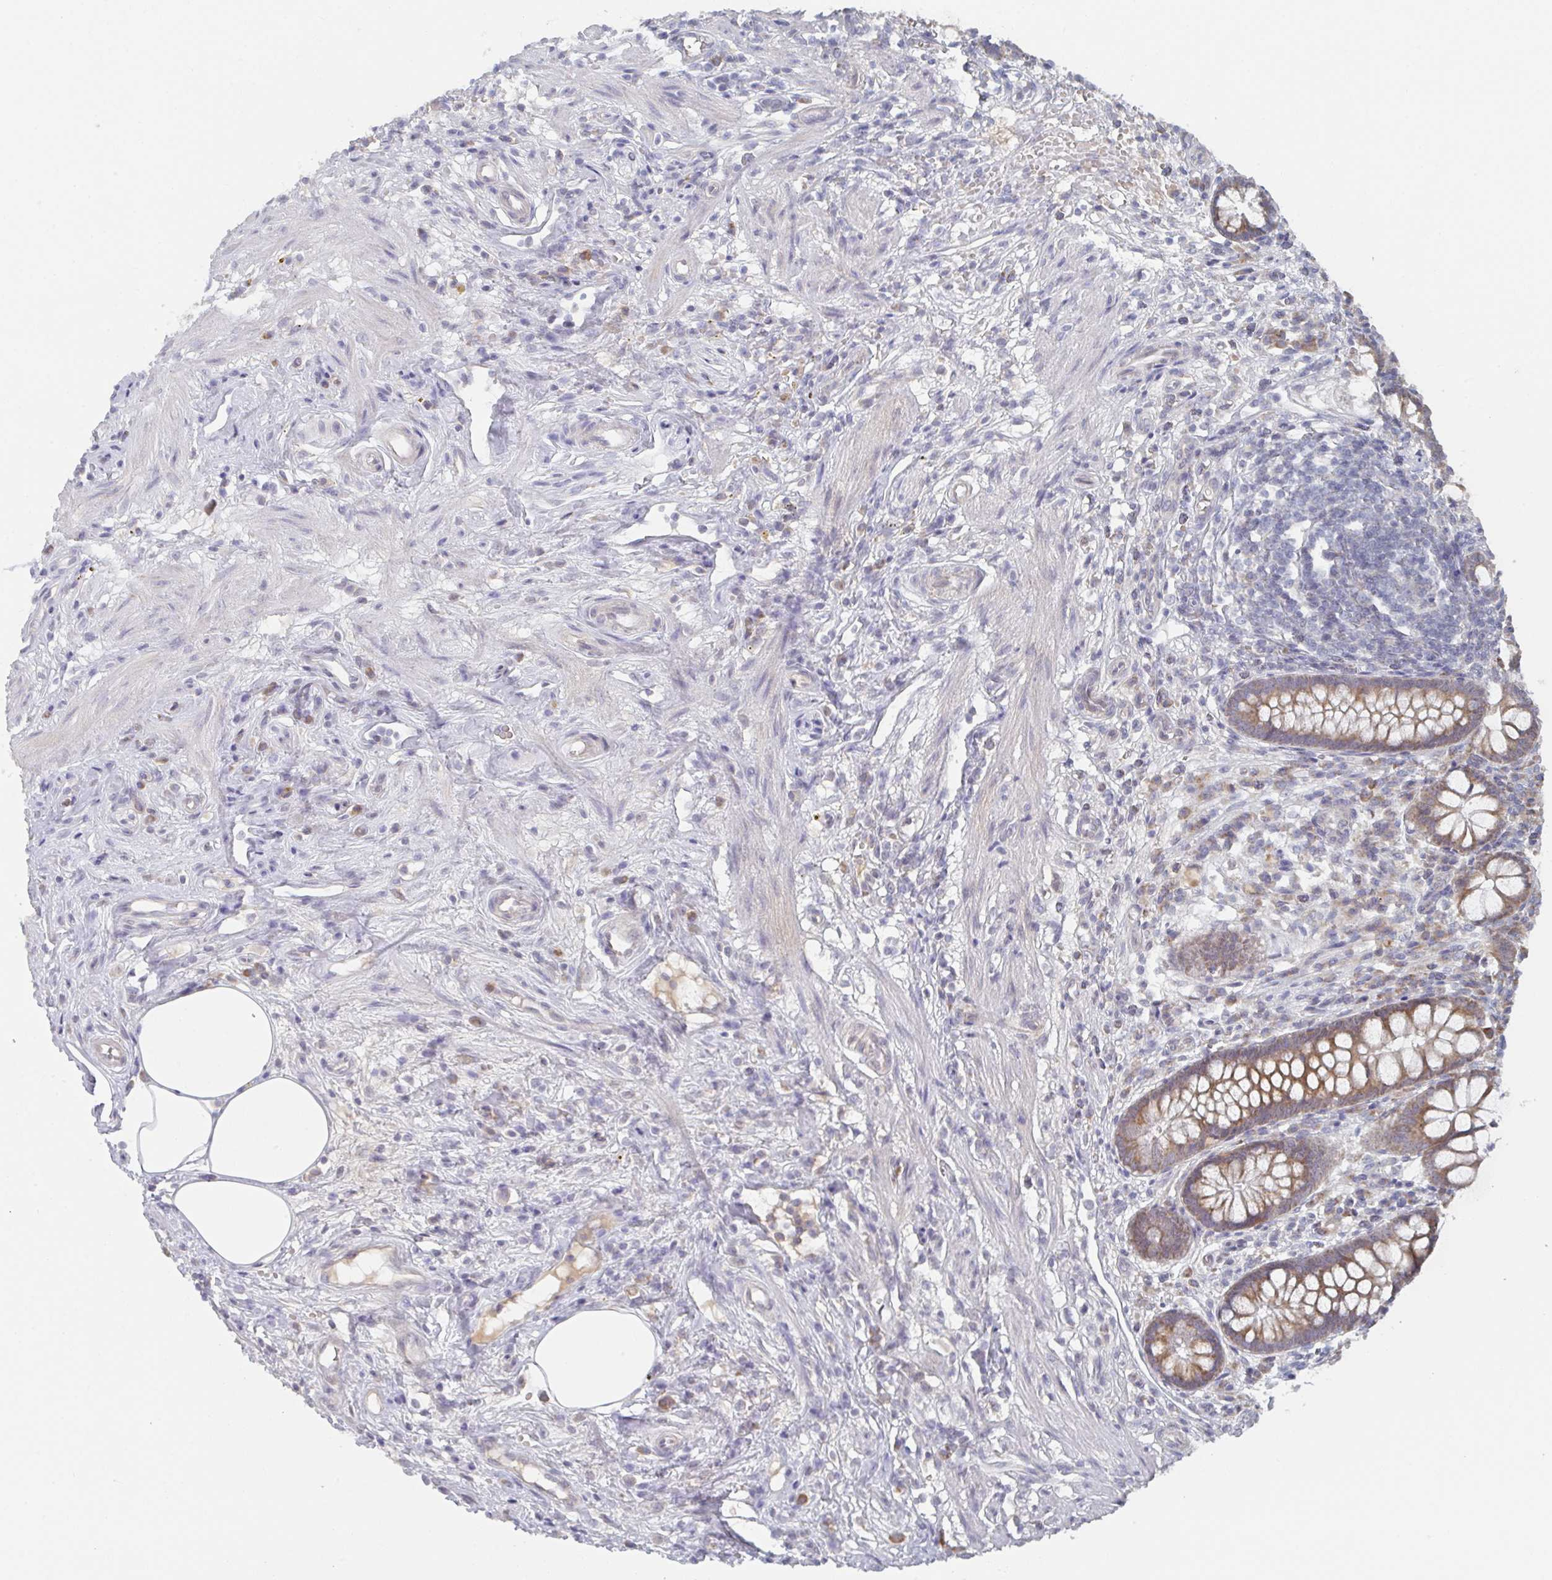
{"staining": {"intensity": "moderate", "quantity": ">75%", "location": "cytoplasmic/membranous"}, "tissue": "appendix", "cell_type": "Glandular cells", "image_type": "normal", "snomed": [{"axis": "morphology", "description": "Normal tissue, NOS"}, {"axis": "topography", "description": "Appendix"}], "caption": "A micrograph showing moderate cytoplasmic/membranous expression in approximately >75% of glandular cells in benign appendix, as visualized by brown immunohistochemical staining.", "gene": "ELOVL1", "patient": {"sex": "female", "age": 56}}